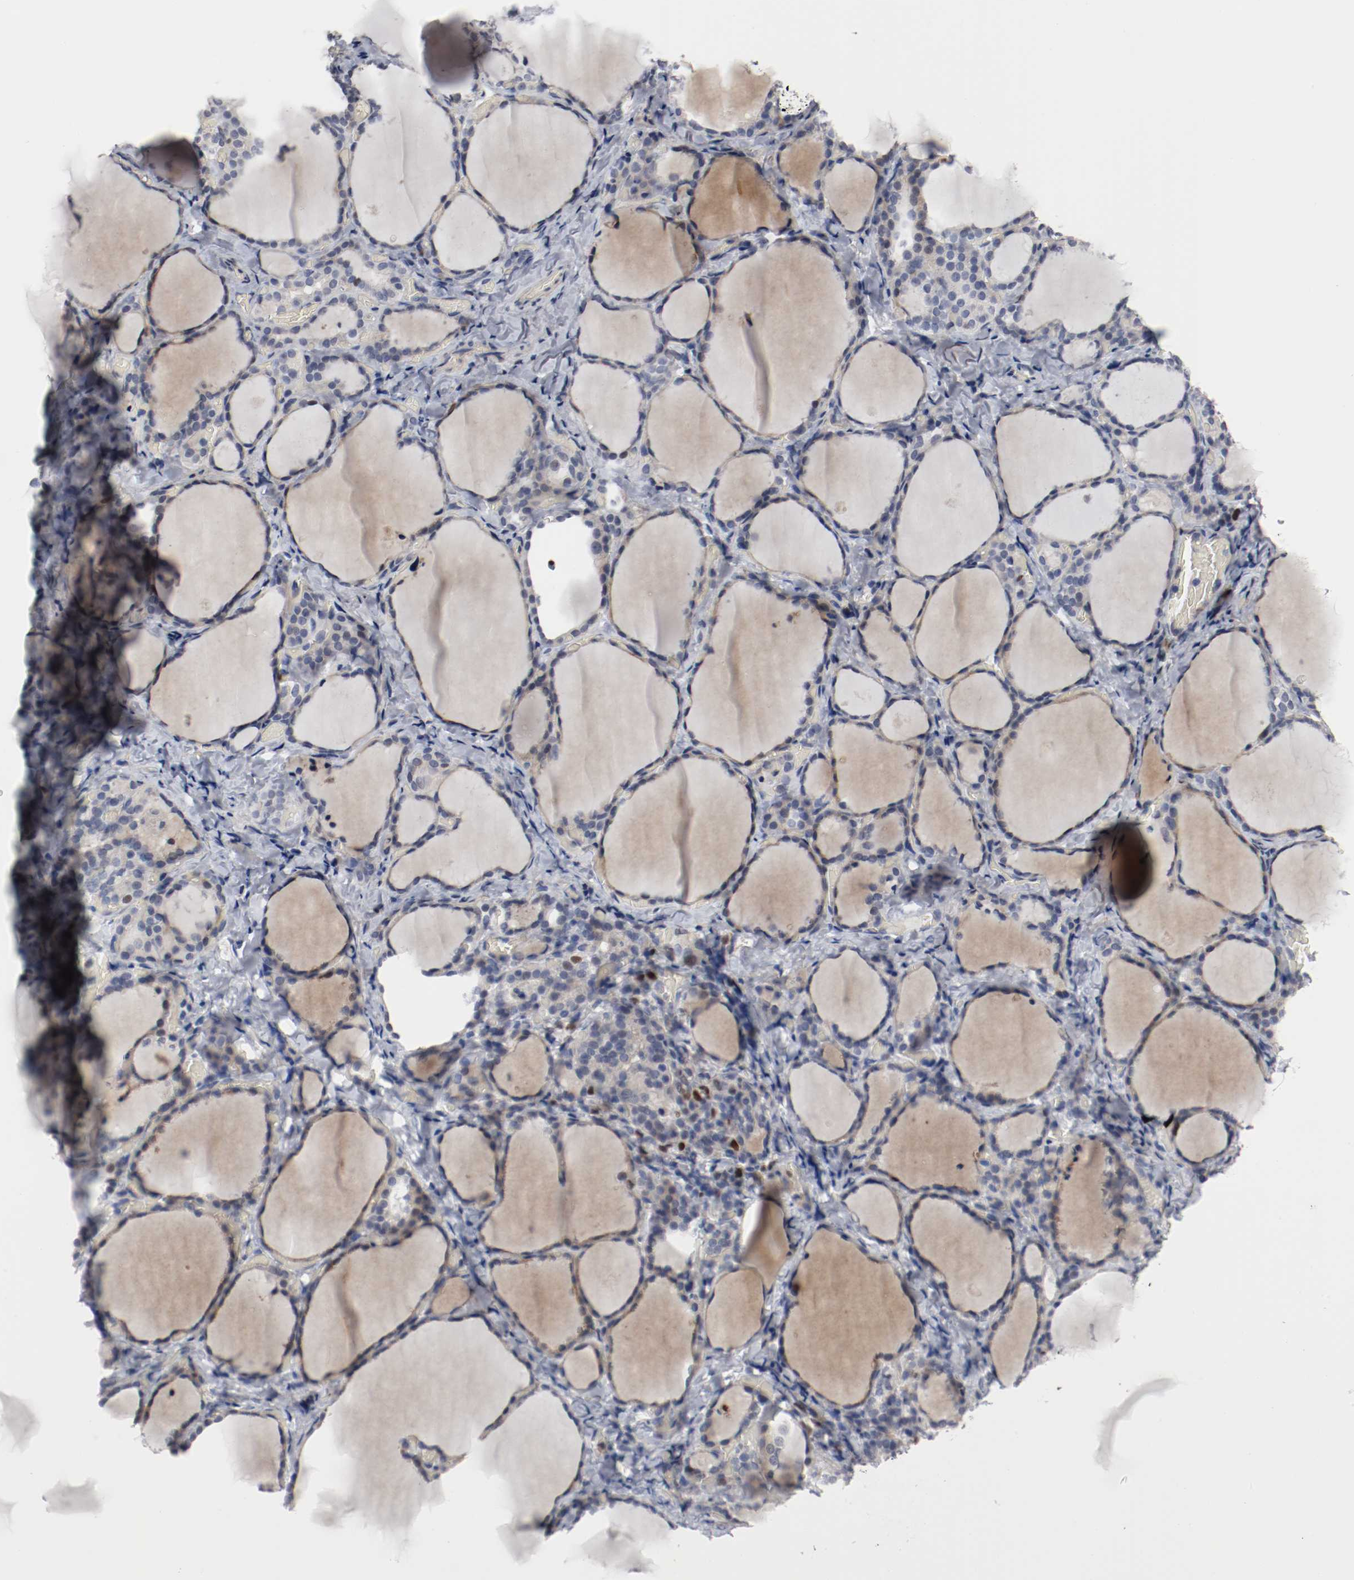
{"staining": {"intensity": "weak", "quantity": "25%-75%", "location": "cytoplasmic/membranous"}, "tissue": "thyroid gland", "cell_type": "Glandular cells", "image_type": "normal", "snomed": [{"axis": "morphology", "description": "Normal tissue, NOS"}, {"axis": "morphology", "description": "Papillary adenocarcinoma, NOS"}, {"axis": "topography", "description": "Thyroid gland"}], "caption": "Immunohistochemistry micrograph of normal thyroid gland: thyroid gland stained using immunohistochemistry (IHC) reveals low levels of weak protein expression localized specifically in the cytoplasmic/membranous of glandular cells, appearing as a cytoplasmic/membranous brown color.", "gene": "MCM6", "patient": {"sex": "female", "age": 30}}